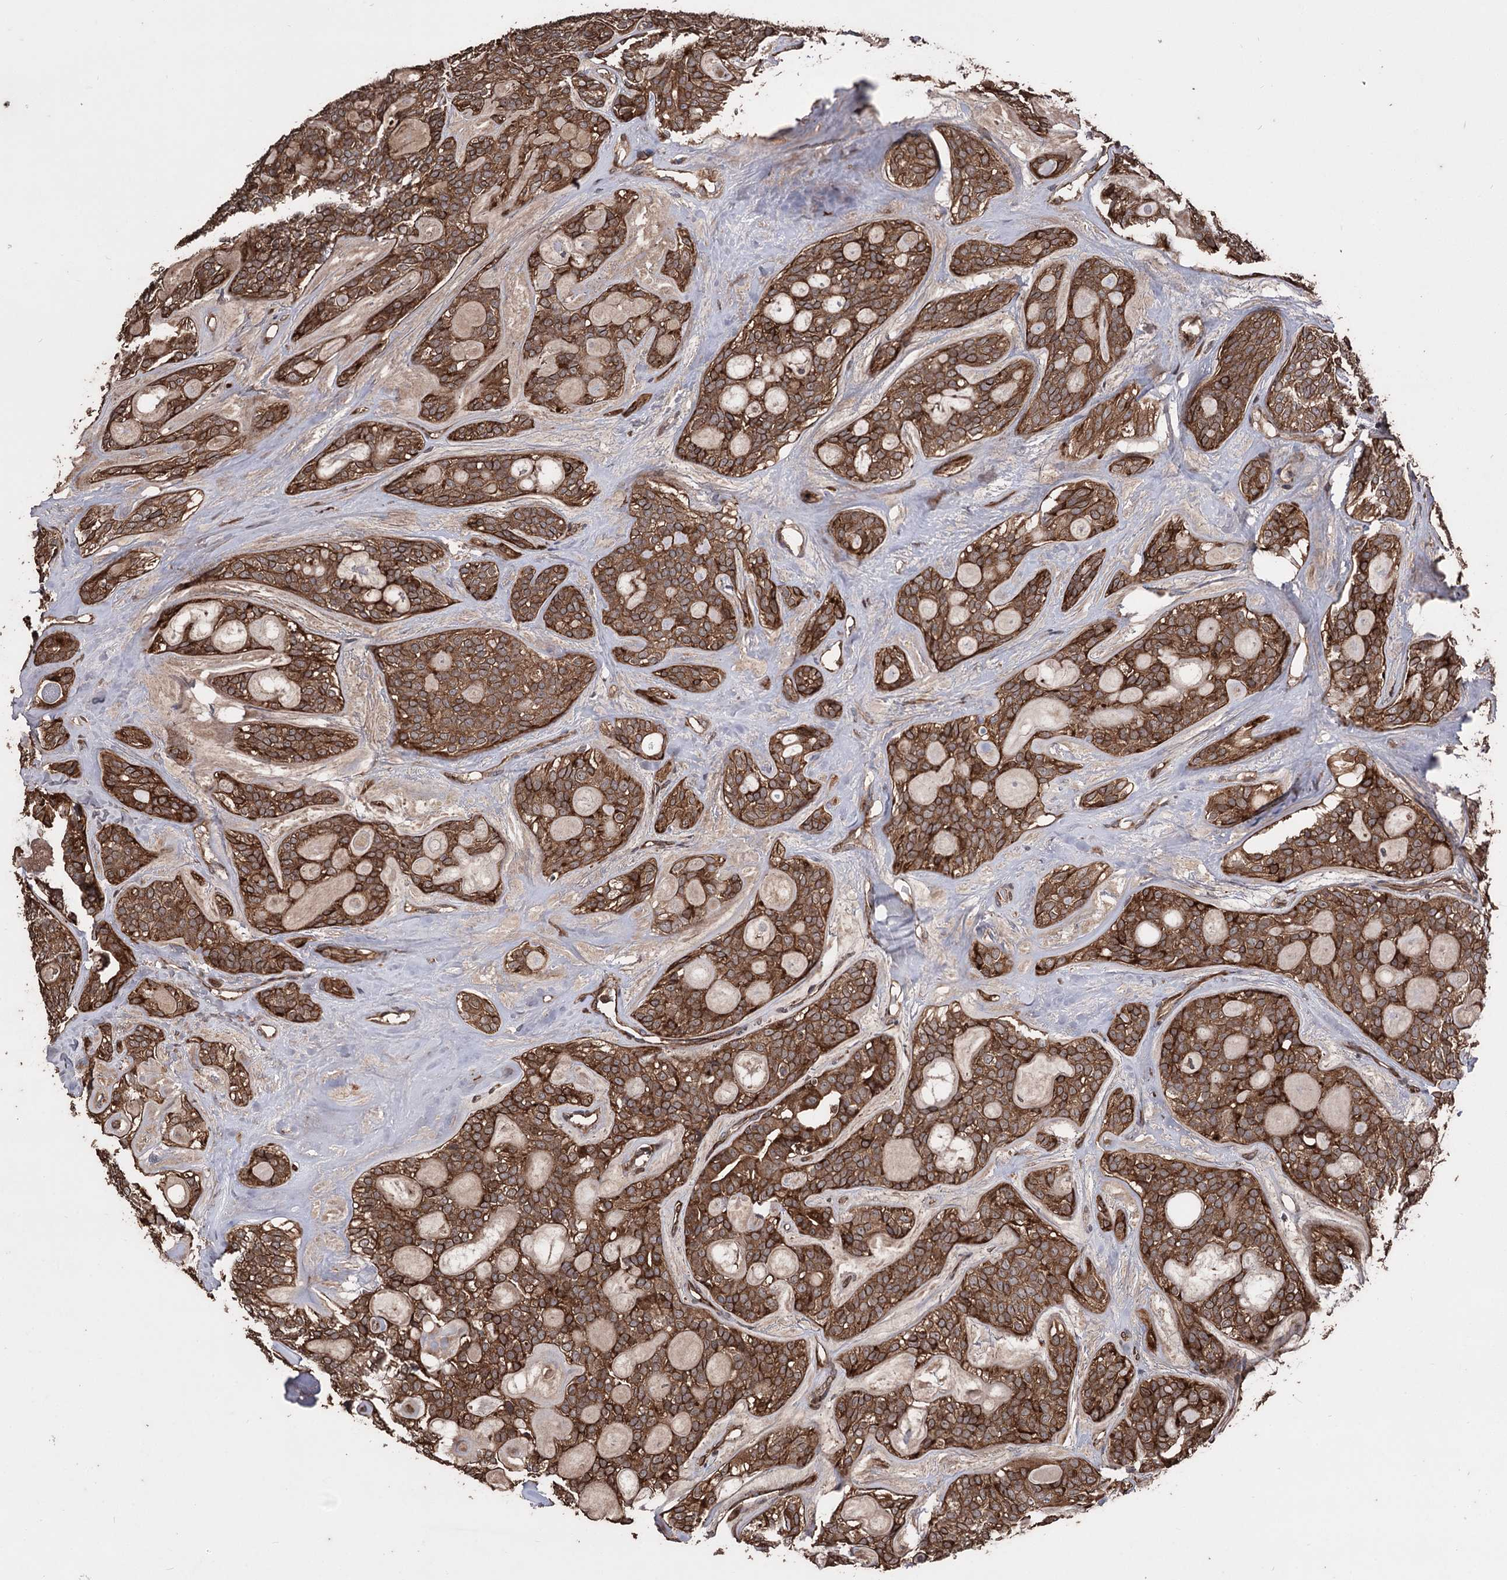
{"staining": {"intensity": "strong", "quantity": ">75%", "location": "cytoplasmic/membranous"}, "tissue": "head and neck cancer", "cell_type": "Tumor cells", "image_type": "cancer", "snomed": [{"axis": "morphology", "description": "Adenocarcinoma, NOS"}, {"axis": "topography", "description": "Head-Neck"}], "caption": "Head and neck cancer (adenocarcinoma) stained for a protein demonstrates strong cytoplasmic/membranous positivity in tumor cells.", "gene": "RASSF3", "patient": {"sex": "male", "age": 66}}